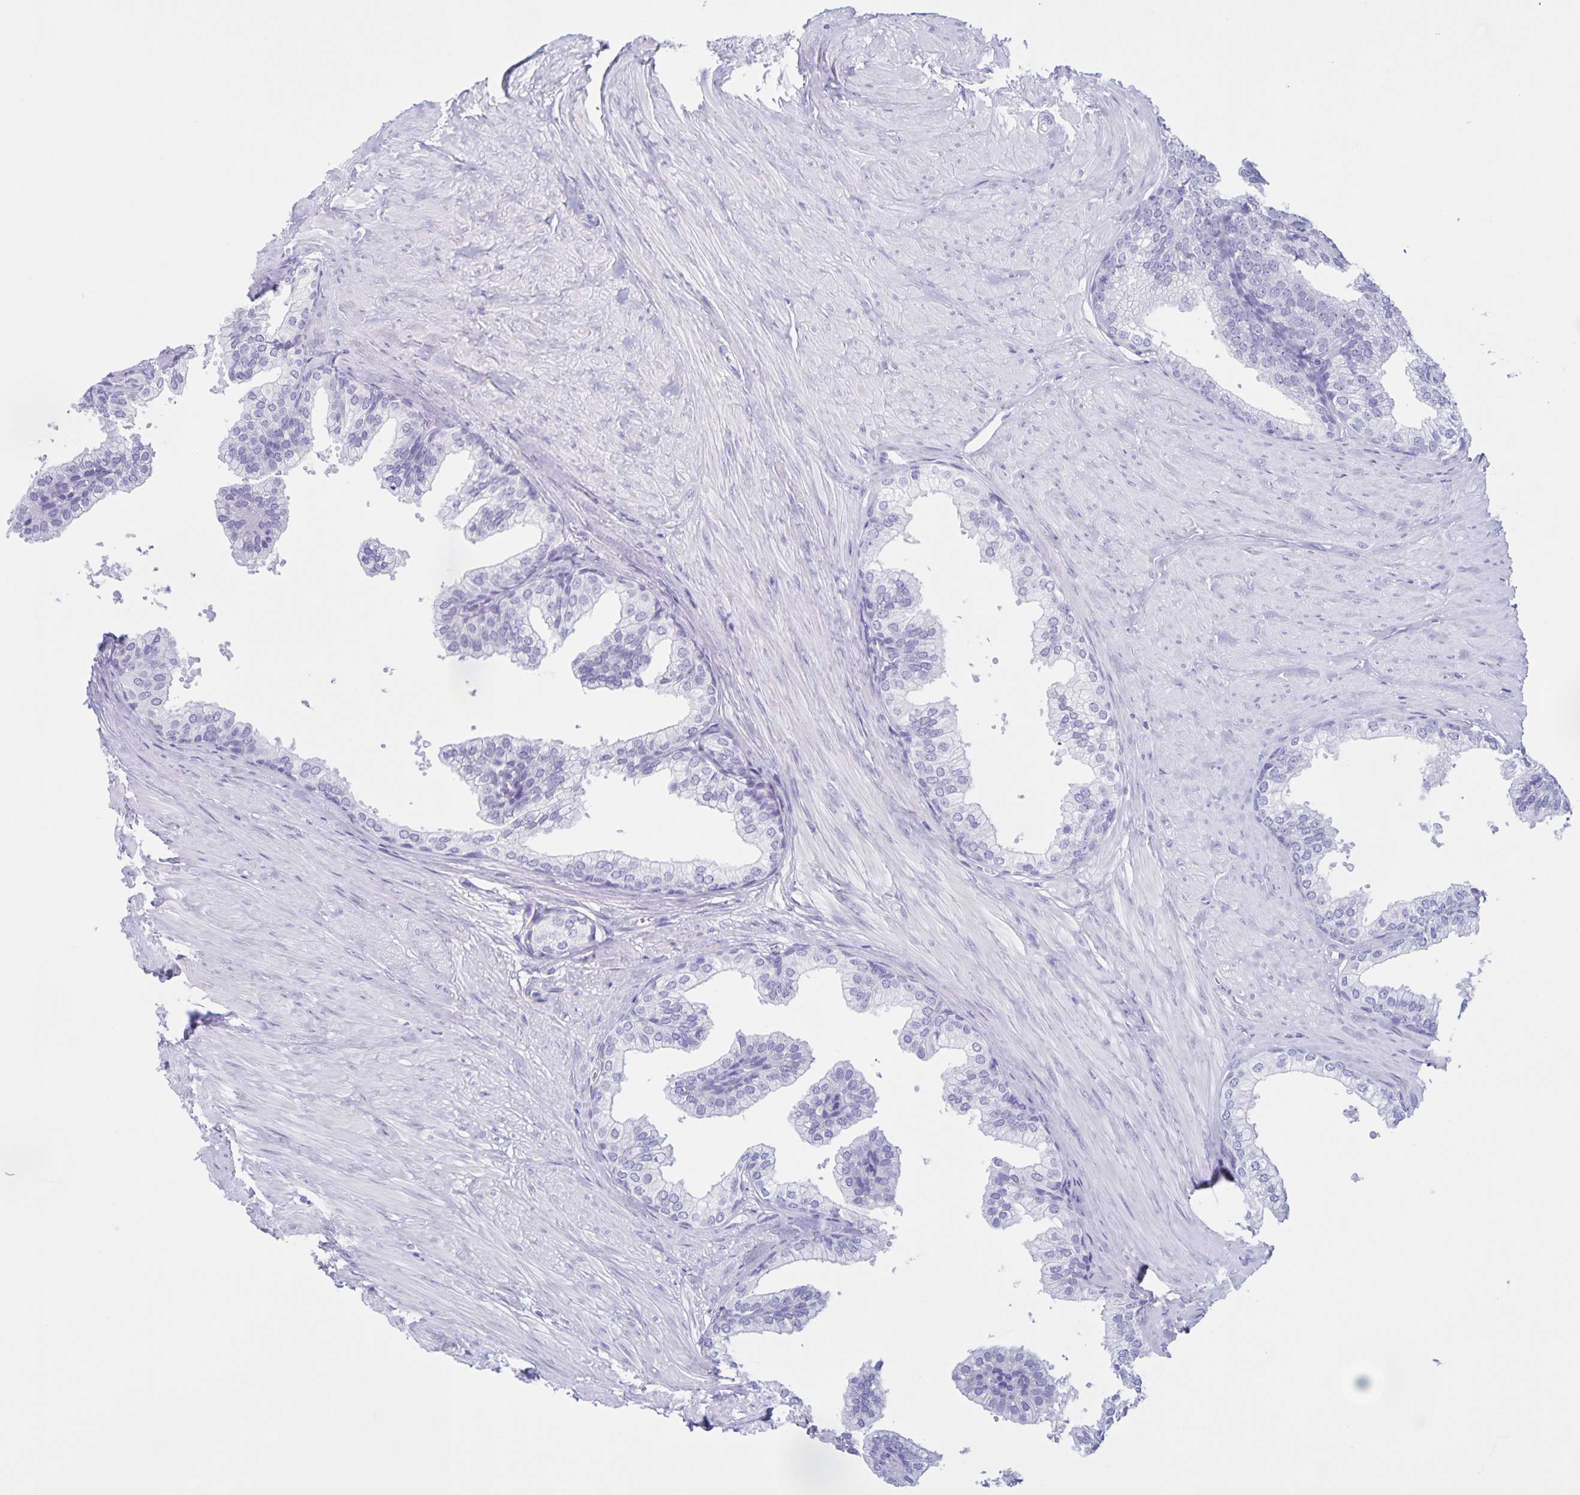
{"staining": {"intensity": "negative", "quantity": "none", "location": "none"}, "tissue": "prostate", "cell_type": "Glandular cells", "image_type": "normal", "snomed": [{"axis": "morphology", "description": "Normal tissue, NOS"}, {"axis": "topography", "description": "Prostate"}, {"axis": "topography", "description": "Peripheral nerve tissue"}], "caption": "IHC histopathology image of normal prostate: human prostate stained with DAB reveals no significant protein positivity in glandular cells. Nuclei are stained in blue.", "gene": "TGIF2LX", "patient": {"sex": "male", "age": 55}}